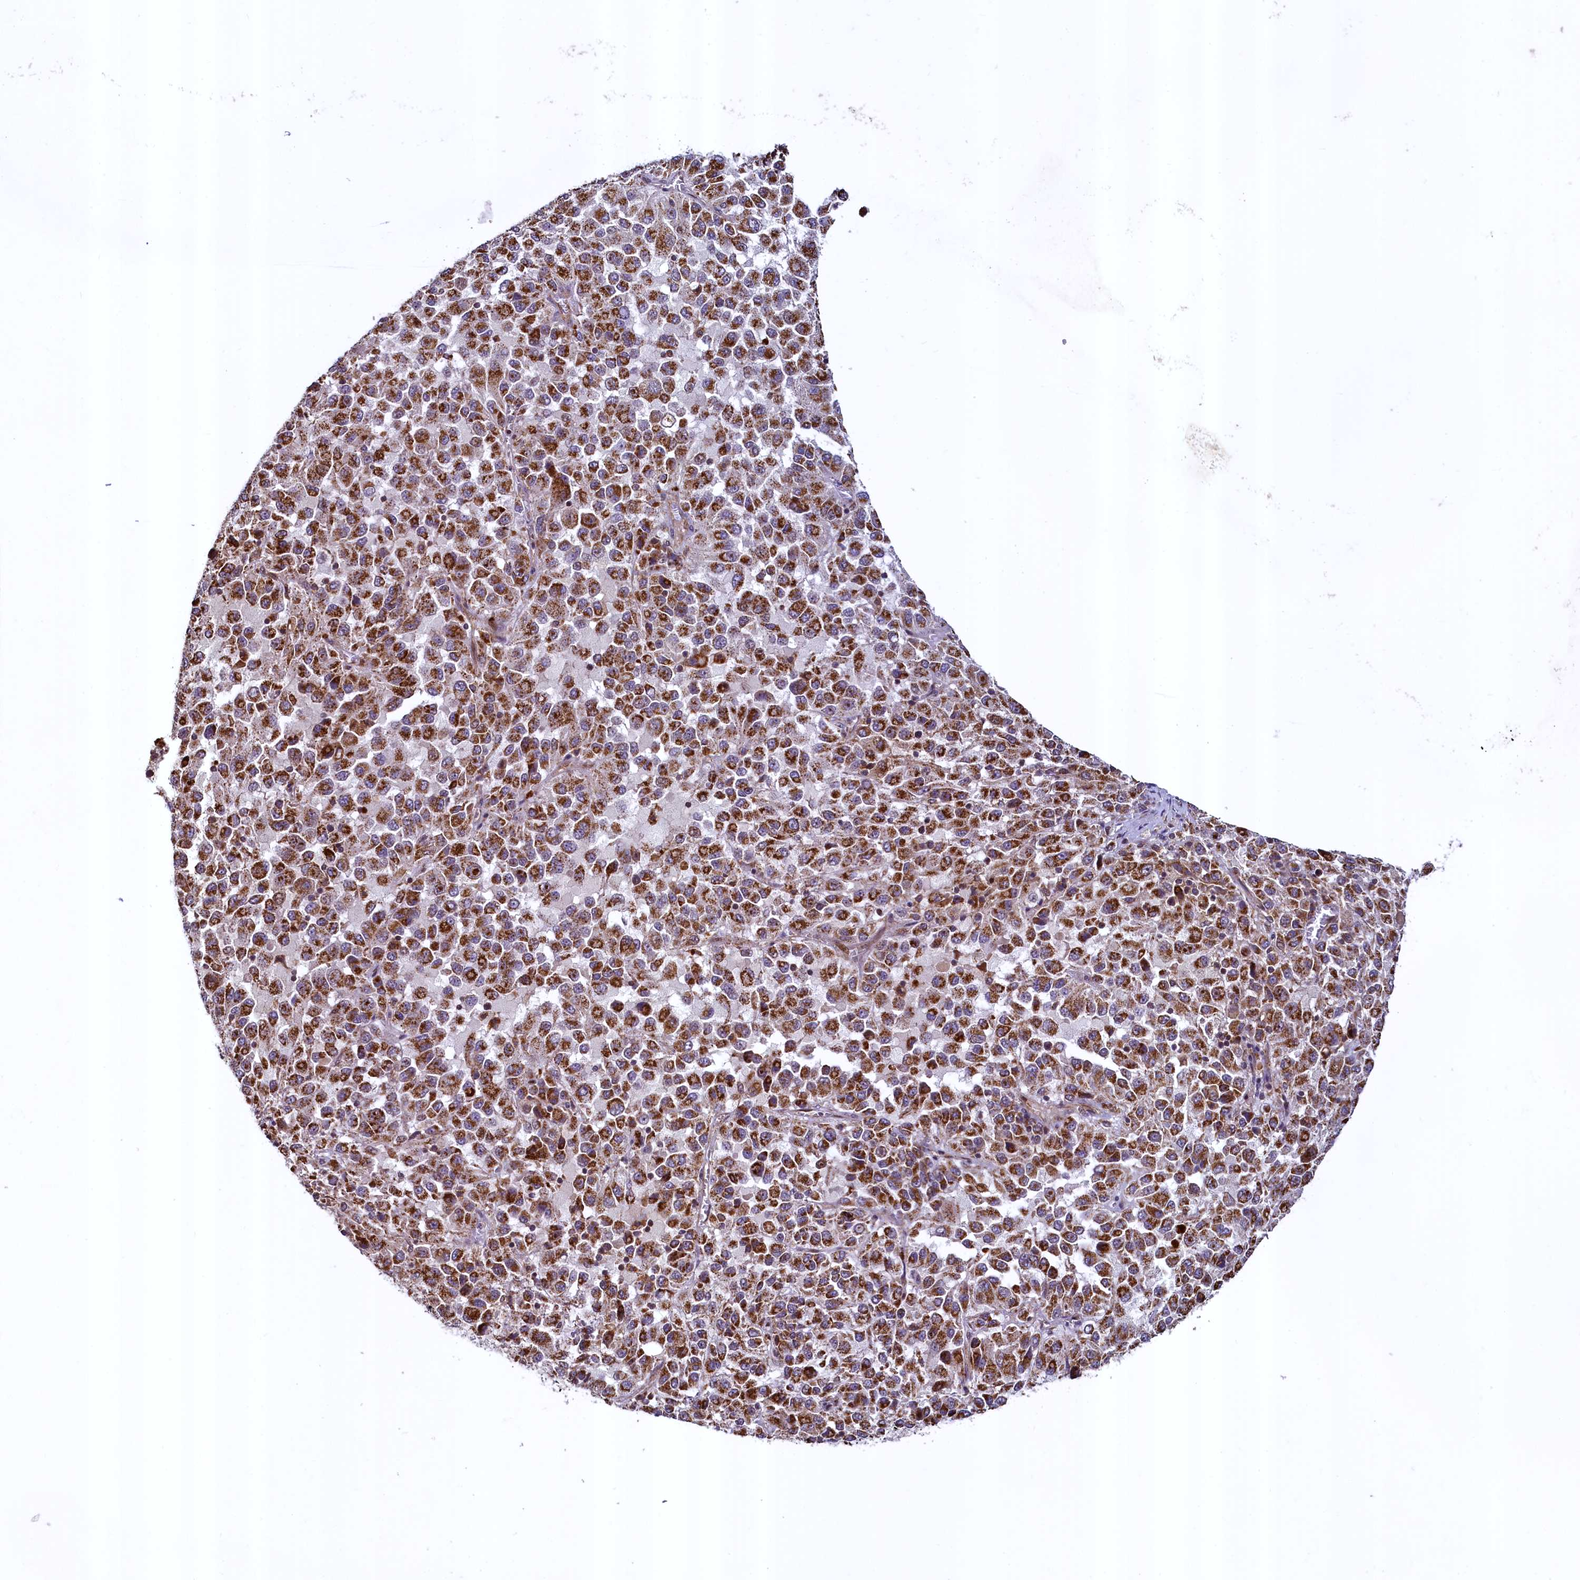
{"staining": {"intensity": "strong", "quantity": ">75%", "location": "cytoplasmic/membranous"}, "tissue": "melanoma", "cell_type": "Tumor cells", "image_type": "cancer", "snomed": [{"axis": "morphology", "description": "Malignant melanoma, Metastatic site"}, {"axis": "topography", "description": "Lung"}], "caption": "Protein expression by immunohistochemistry reveals strong cytoplasmic/membranous staining in about >75% of tumor cells in malignant melanoma (metastatic site).", "gene": "ZNF577", "patient": {"sex": "male", "age": 64}}